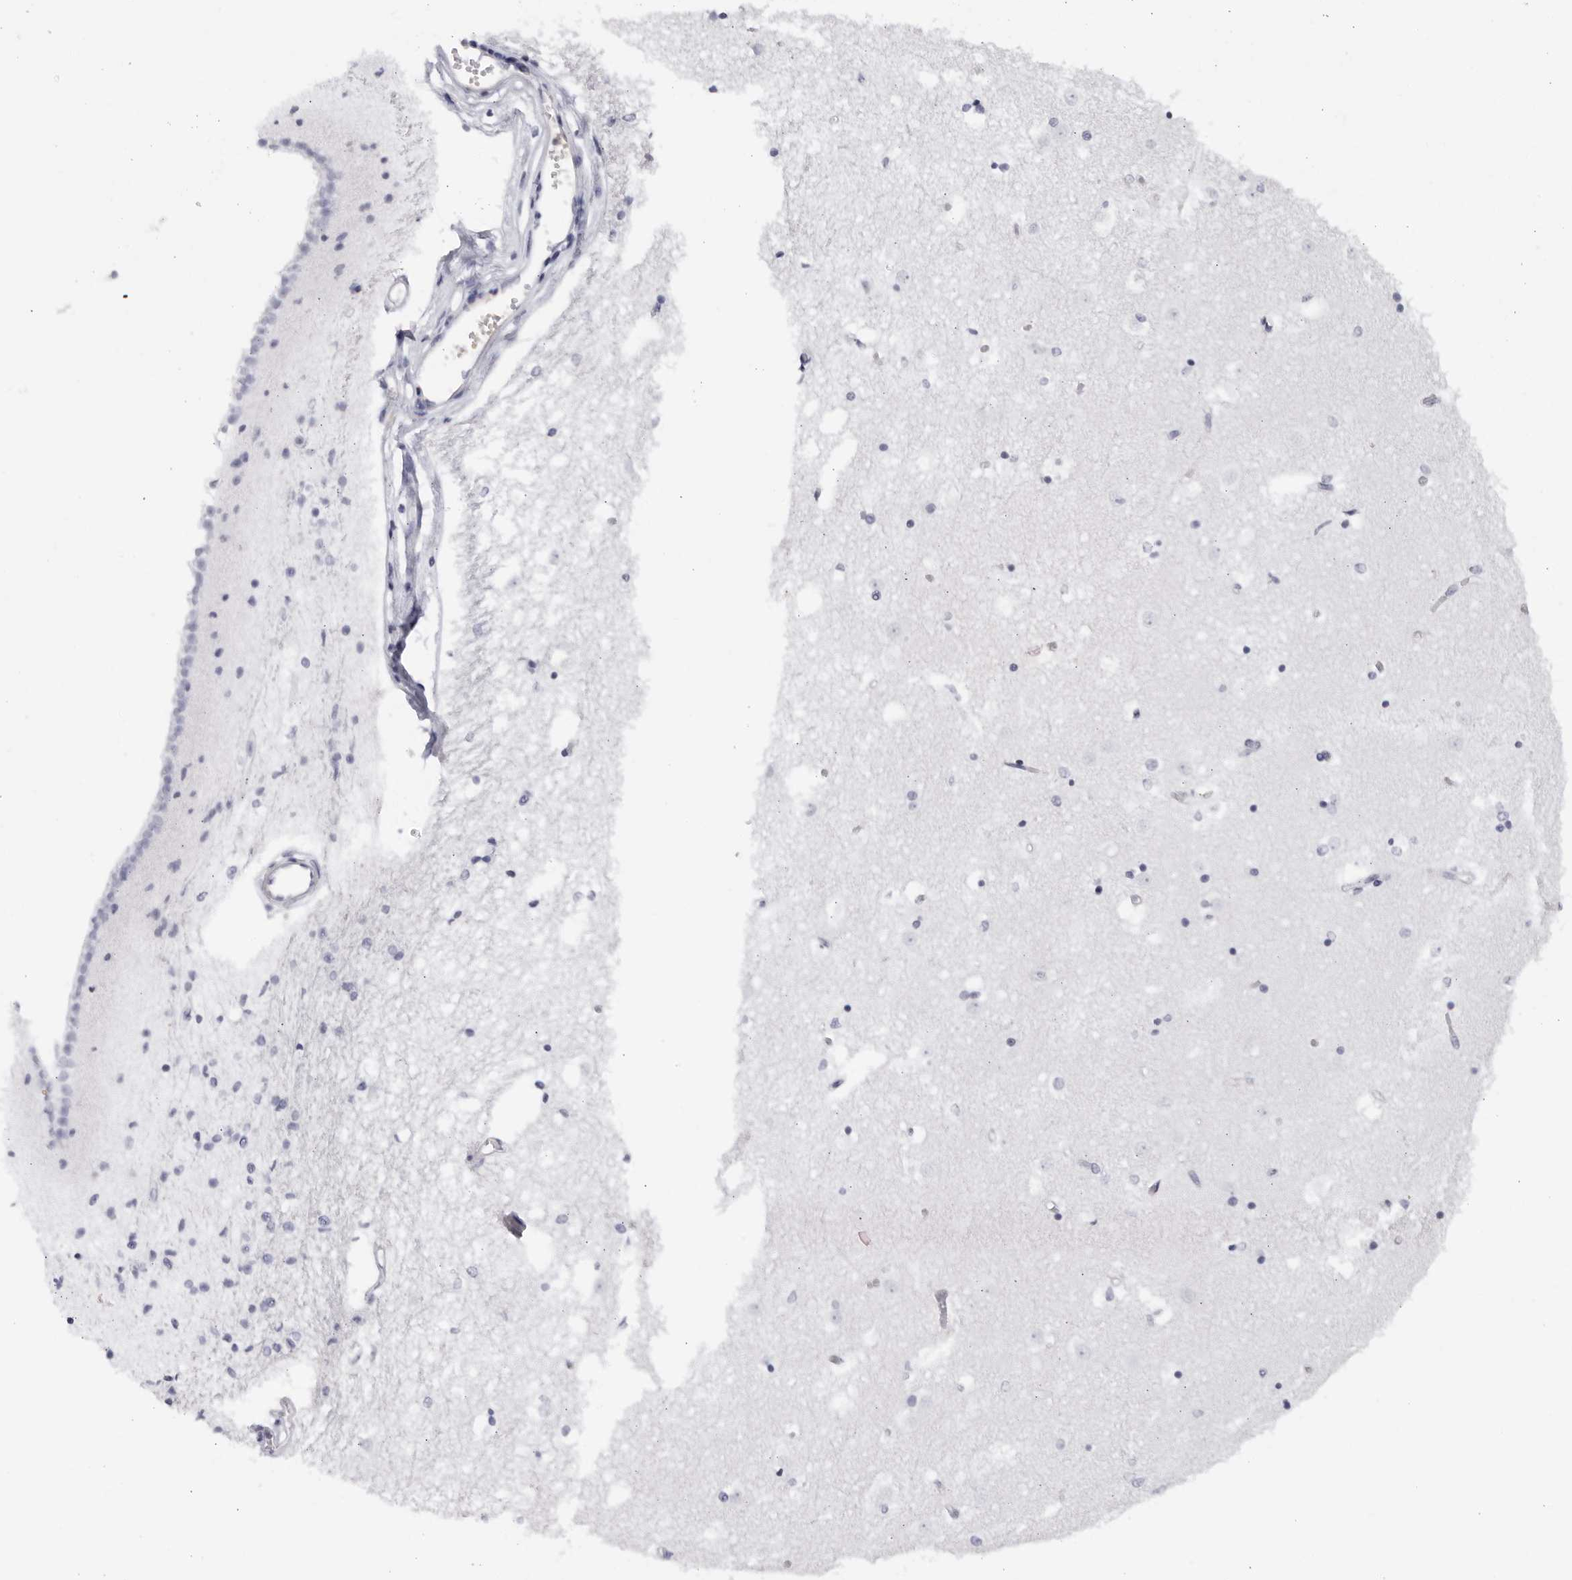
{"staining": {"intensity": "negative", "quantity": "none", "location": "none"}, "tissue": "caudate", "cell_type": "Glial cells", "image_type": "normal", "snomed": [{"axis": "morphology", "description": "Normal tissue, NOS"}, {"axis": "topography", "description": "Lateral ventricle wall"}], "caption": "Micrograph shows no significant protein staining in glial cells of unremarkable caudate.", "gene": "CNBD1", "patient": {"sex": "male", "age": 45}}